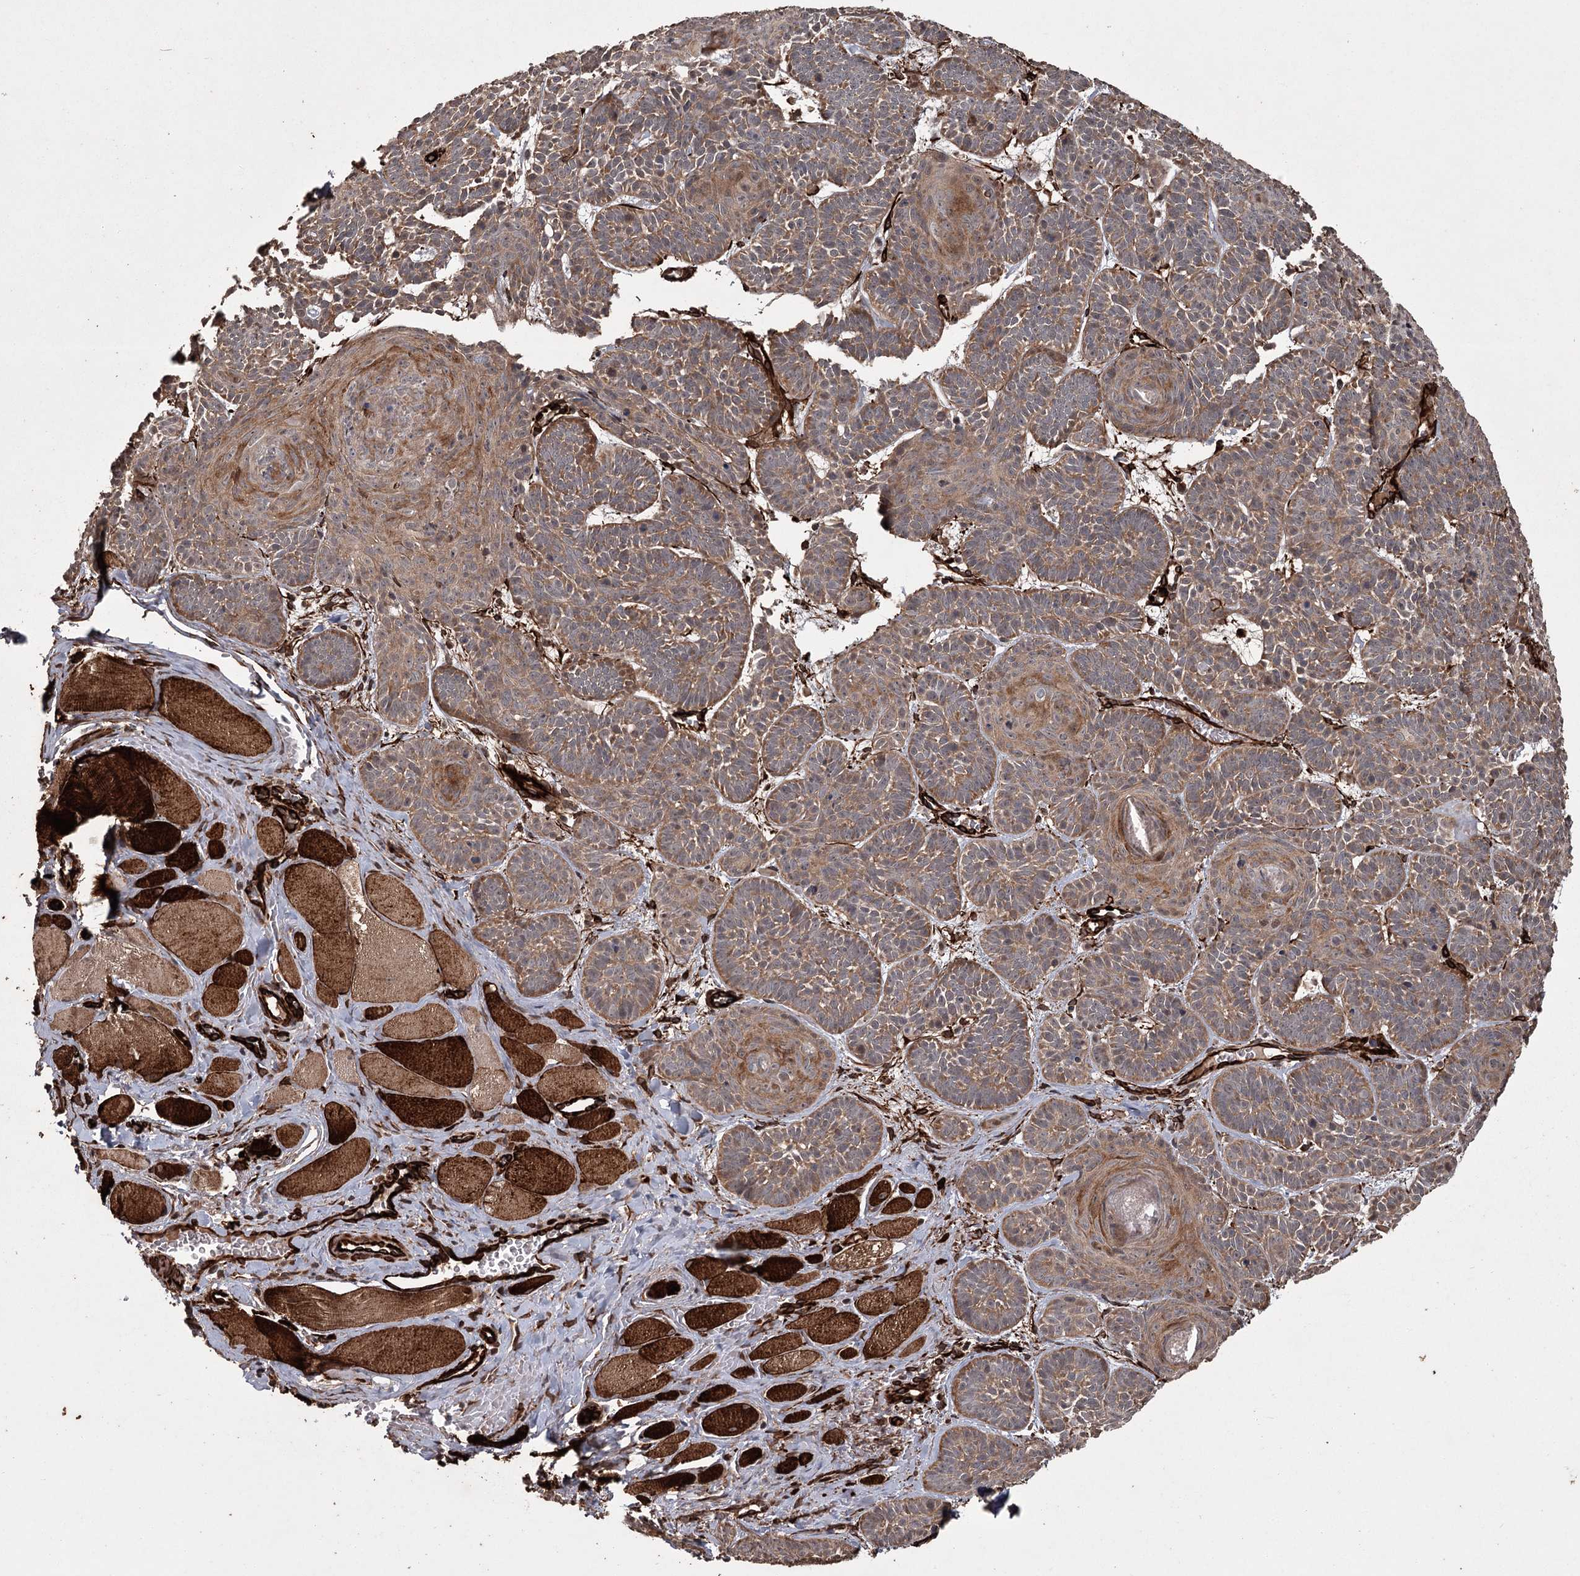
{"staining": {"intensity": "moderate", "quantity": ">75%", "location": "cytoplasmic/membranous"}, "tissue": "skin cancer", "cell_type": "Tumor cells", "image_type": "cancer", "snomed": [{"axis": "morphology", "description": "Basal cell carcinoma"}, {"axis": "topography", "description": "Skin"}], "caption": "A high-resolution photomicrograph shows IHC staining of skin cancer, which demonstrates moderate cytoplasmic/membranous staining in approximately >75% of tumor cells.", "gene": "RPAP3", "patient": {"sex": "male", "age": 85}}